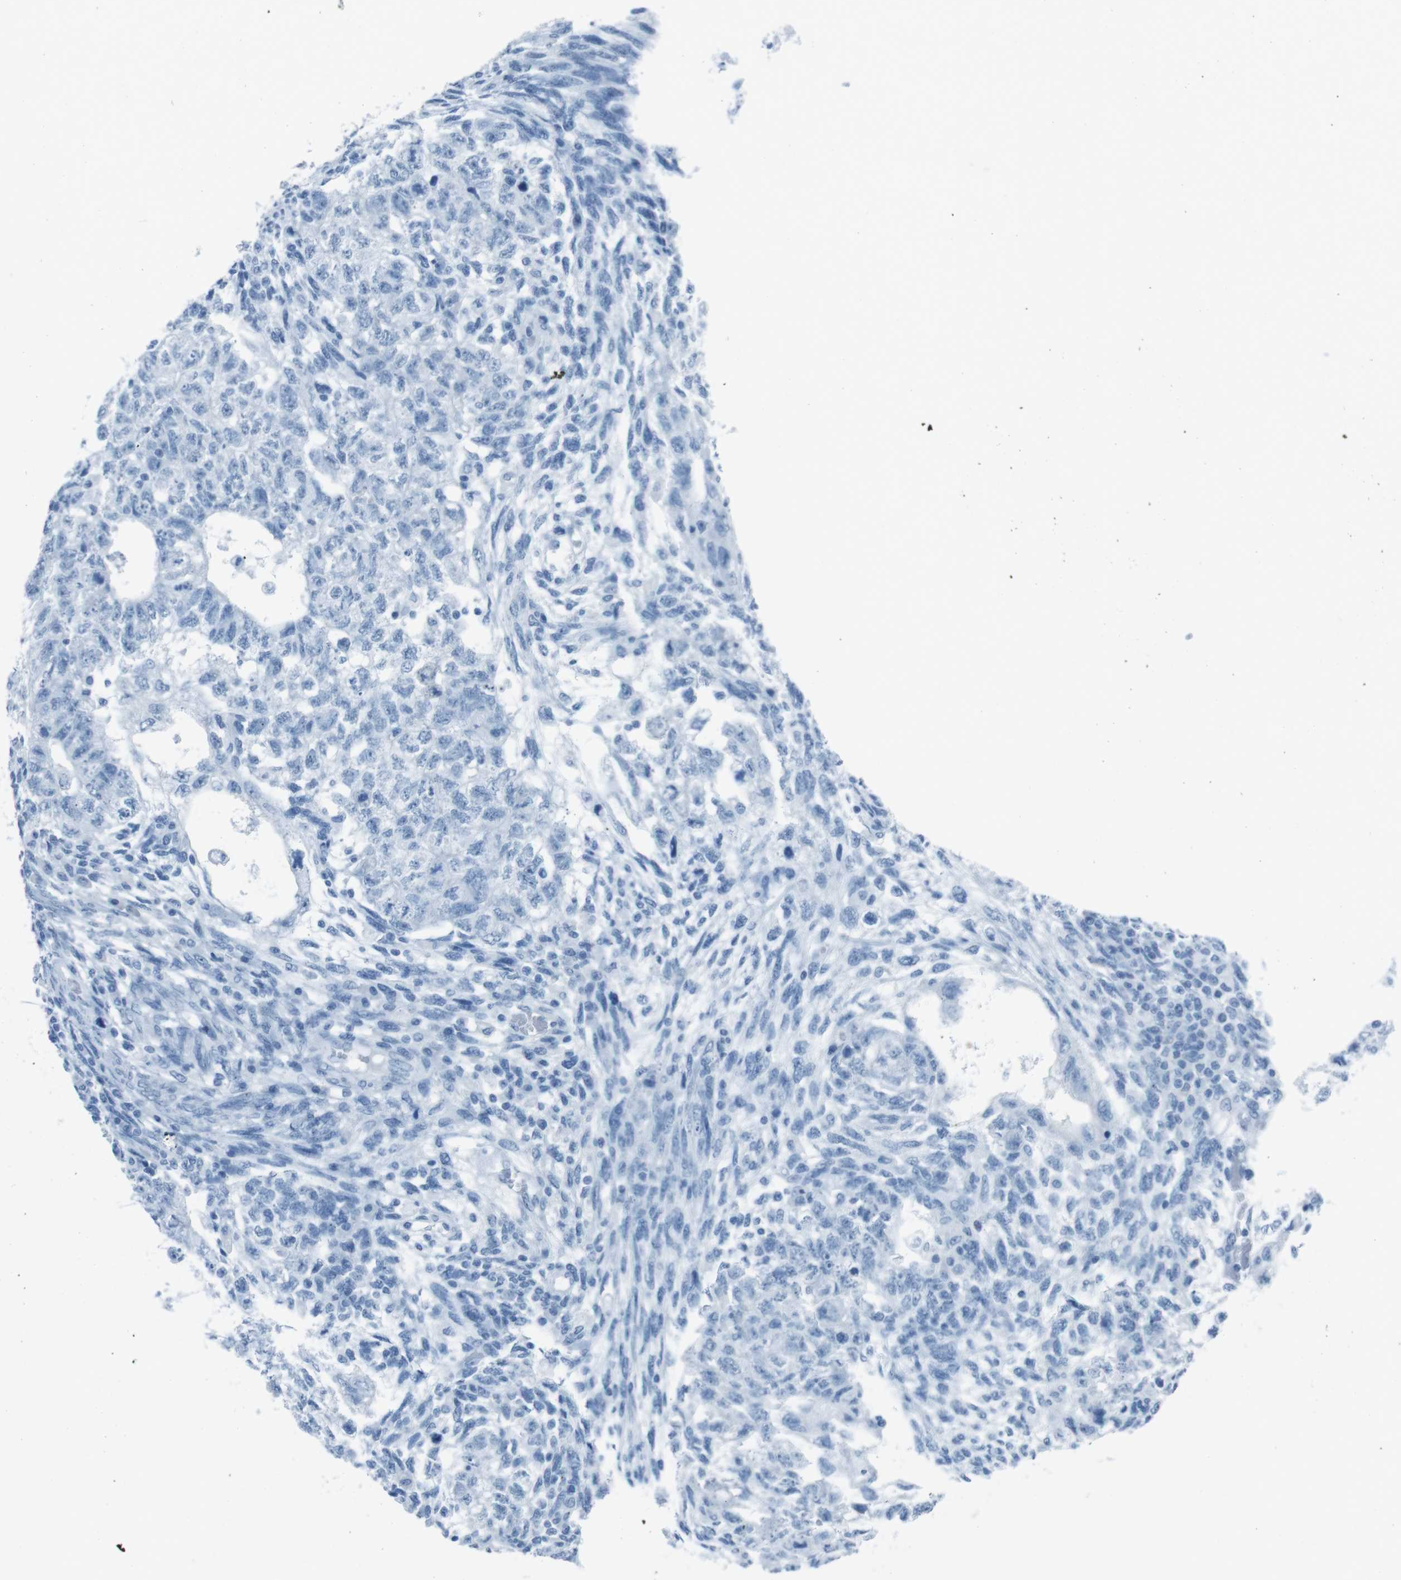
{"staining": {"intensity": "negative", "quantity": "none", "location": "none"}, "tissue": "testis cancer", "cell_type": "Tumor cells", "image_type": "cancer", "snomed": [{"axis": "morphology", "description": "Normal tissue, NOS"}, {"axis": "morphology", "description": "Carcinoma, Embryonal, NOS"}, {"axis": "topography", "description": "Testis"}], "caption": "A high-resolution histopathology image shows IHC staining of testis embryonal carcinoma, which displays no significant positivity in tumor cells. The staining was performed using DAB to visualize the protein expression in brown, while the nuclei were stained in blue with hematoxylin (Magnification: 20x).", "gene": "TMEM207", "patient": {"sex": "male", "age": 36}}